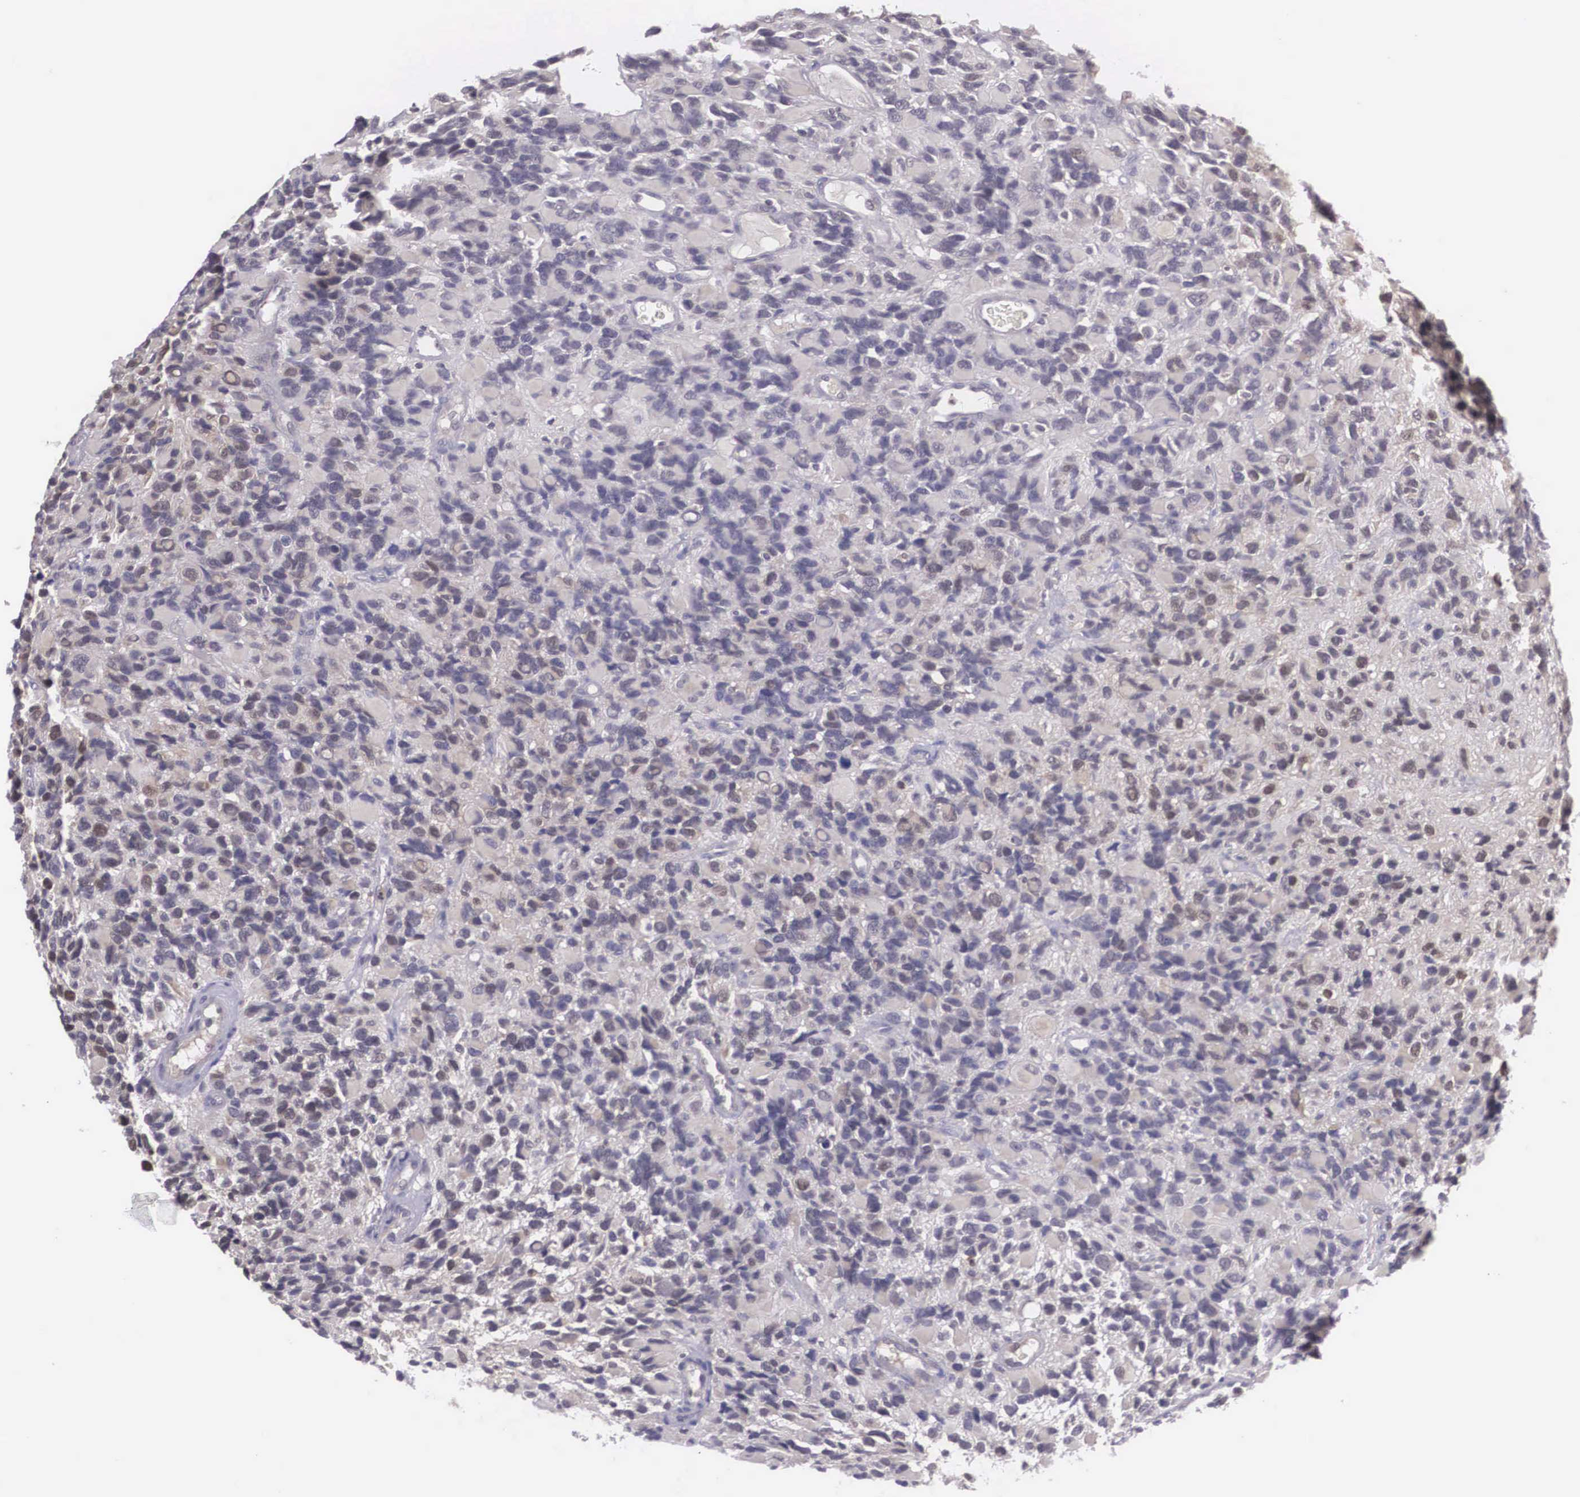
{"staining": {"intensity": "weak", "quantity": "<25%", "location": "cytoplasmic/membranous,nuclear"}, "tissue": "glioma", "cell_type": "Tumor cells", "image_type": "cancer", "snomed": [{"axis": "morphology", "description": "Glioma, malignant, High grade"}, {"axis": "topography", "description": "Brain"}], "caption": "An immunohistochemistry image of glioma is shown. There is no staining in tumor cells of glioma.", "gene": "NINL", "patient": {"sex": "male", "age": 77}}